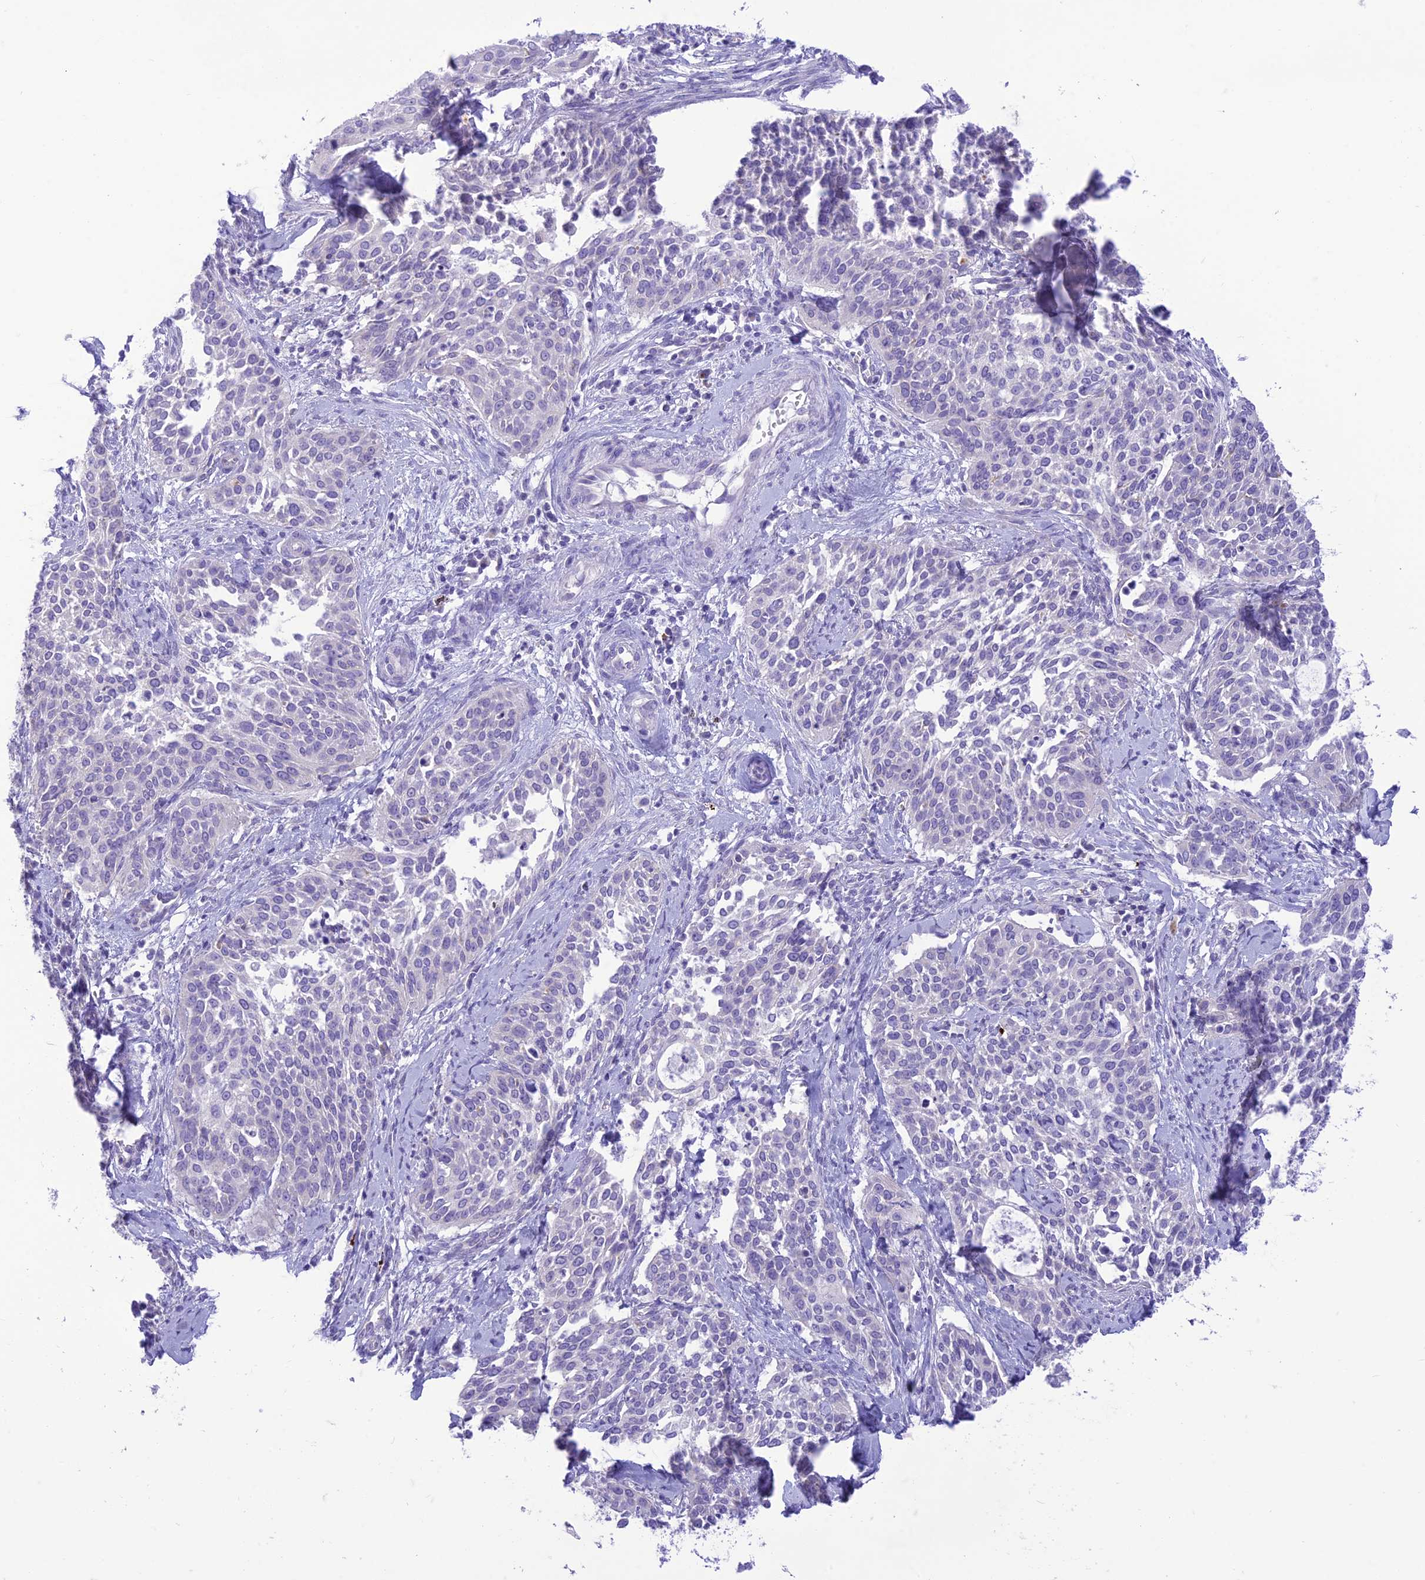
{"staining": {"intensity": "negative", "quantity": "none", "location": "none"}, "tissue": "cervical cancer", "cell_type": "Tumor cells", "image_type": "cancer", "snomed": [{"axis": "morphology", "description": "Squamous cell carcinoma, NOS"}, {"axis": "topography", "description": "Cervix"}], "caption": "Immunohistochemistry (IHC) of cervical squamous cell carcinoma exhibits no positivity in tumor cells.", "gene": "DHDH", "patient": {"sex": "female", "age": 44}}